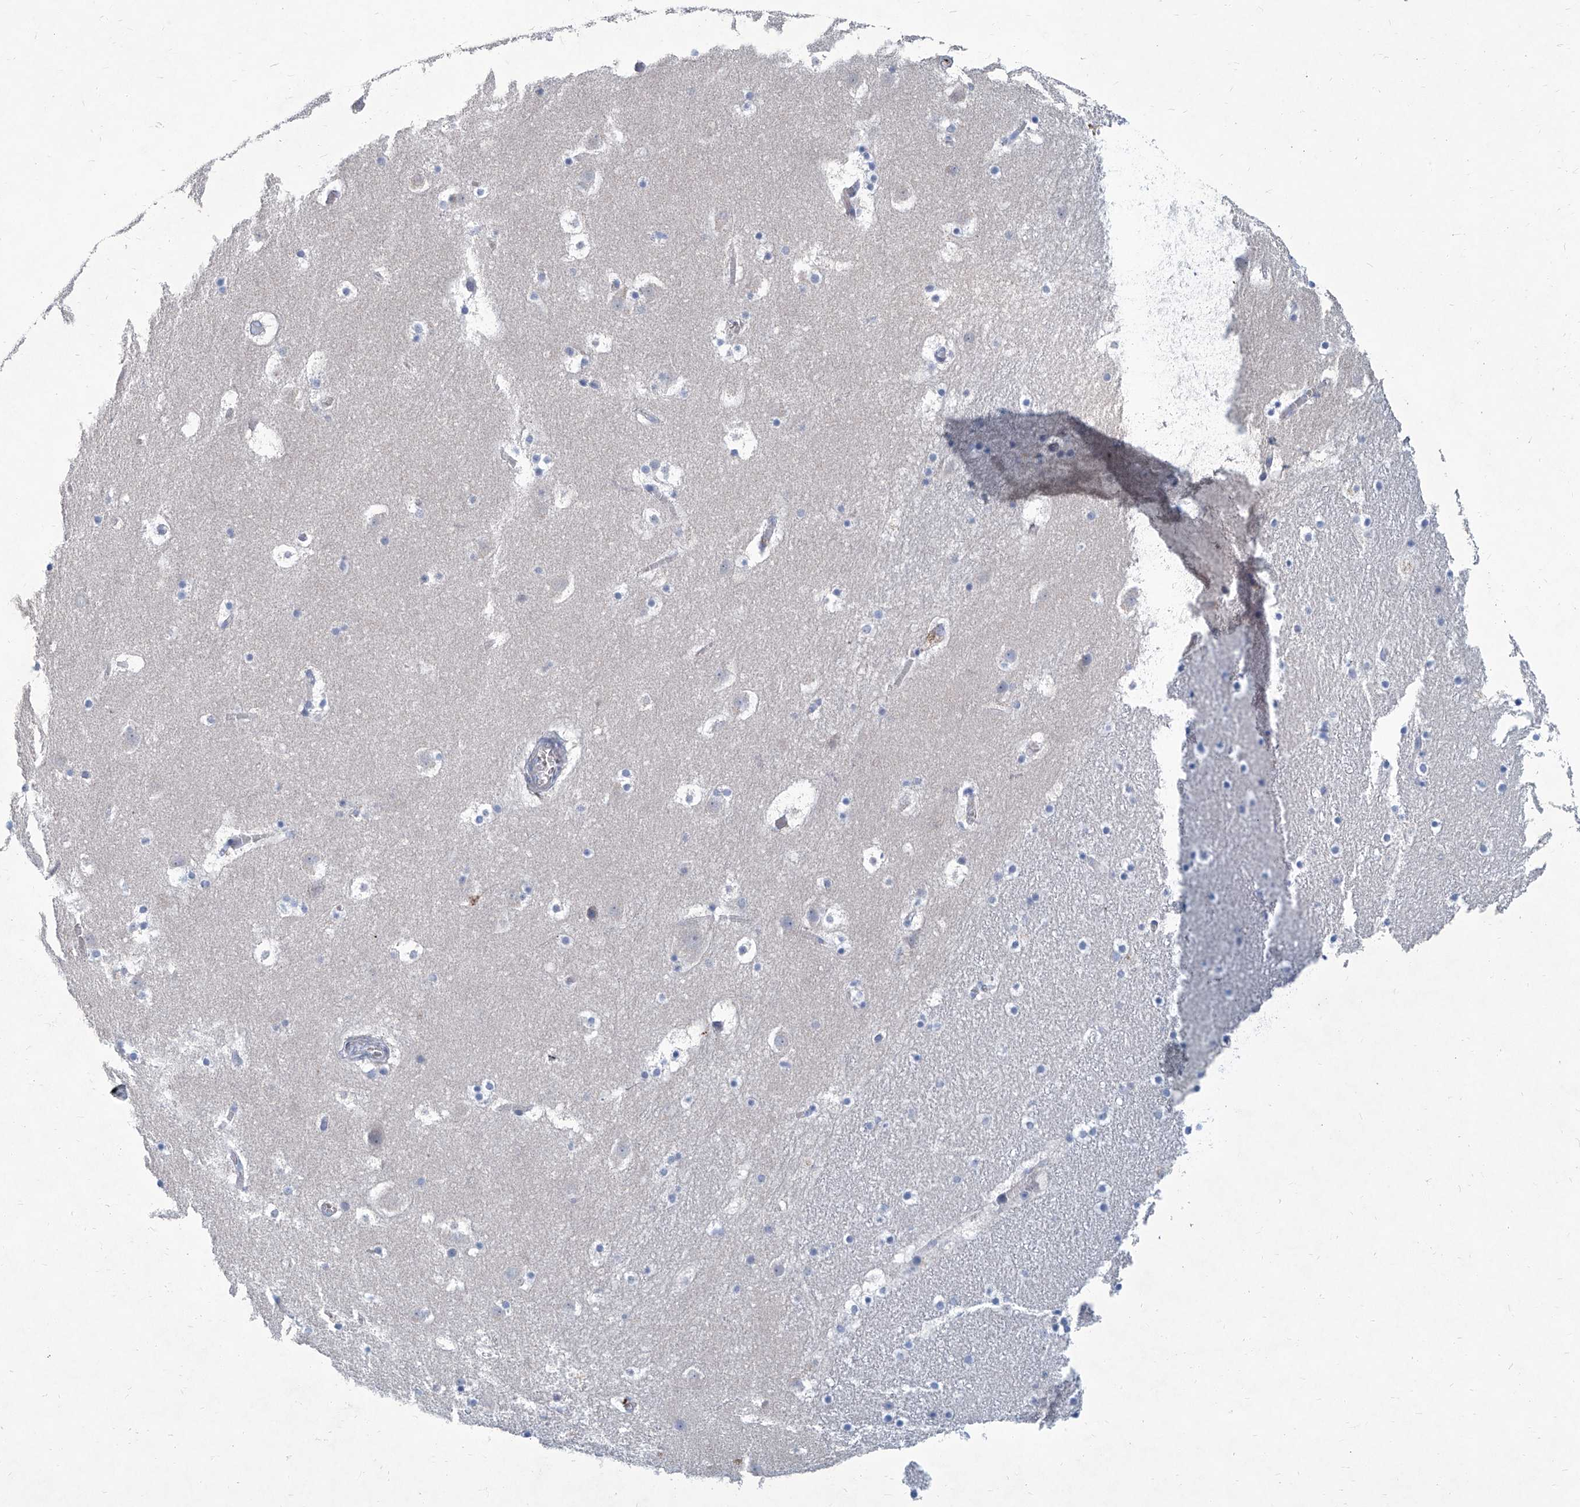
{"staining": {"intensity": "negative", "quantity": "none", "location": "none"}, "tissue": "caudate", "cell_type": "Glial cells", "image_type": "normal", "snomed": [{"axis": "morphology", "description": "Normal tissue, NOS"}, {"axis": "topography", "description": "Lateral ventricle wall"}], "caption": "There is no significant staining in glial cells of caudate. (Stains: DAB immunohistochemistry with hematoxylin counter stain, Microscopy: brightfield microscopy at high magnification).", "gene": "FPR2", "patient": {"sex": "male", "age": 45}}